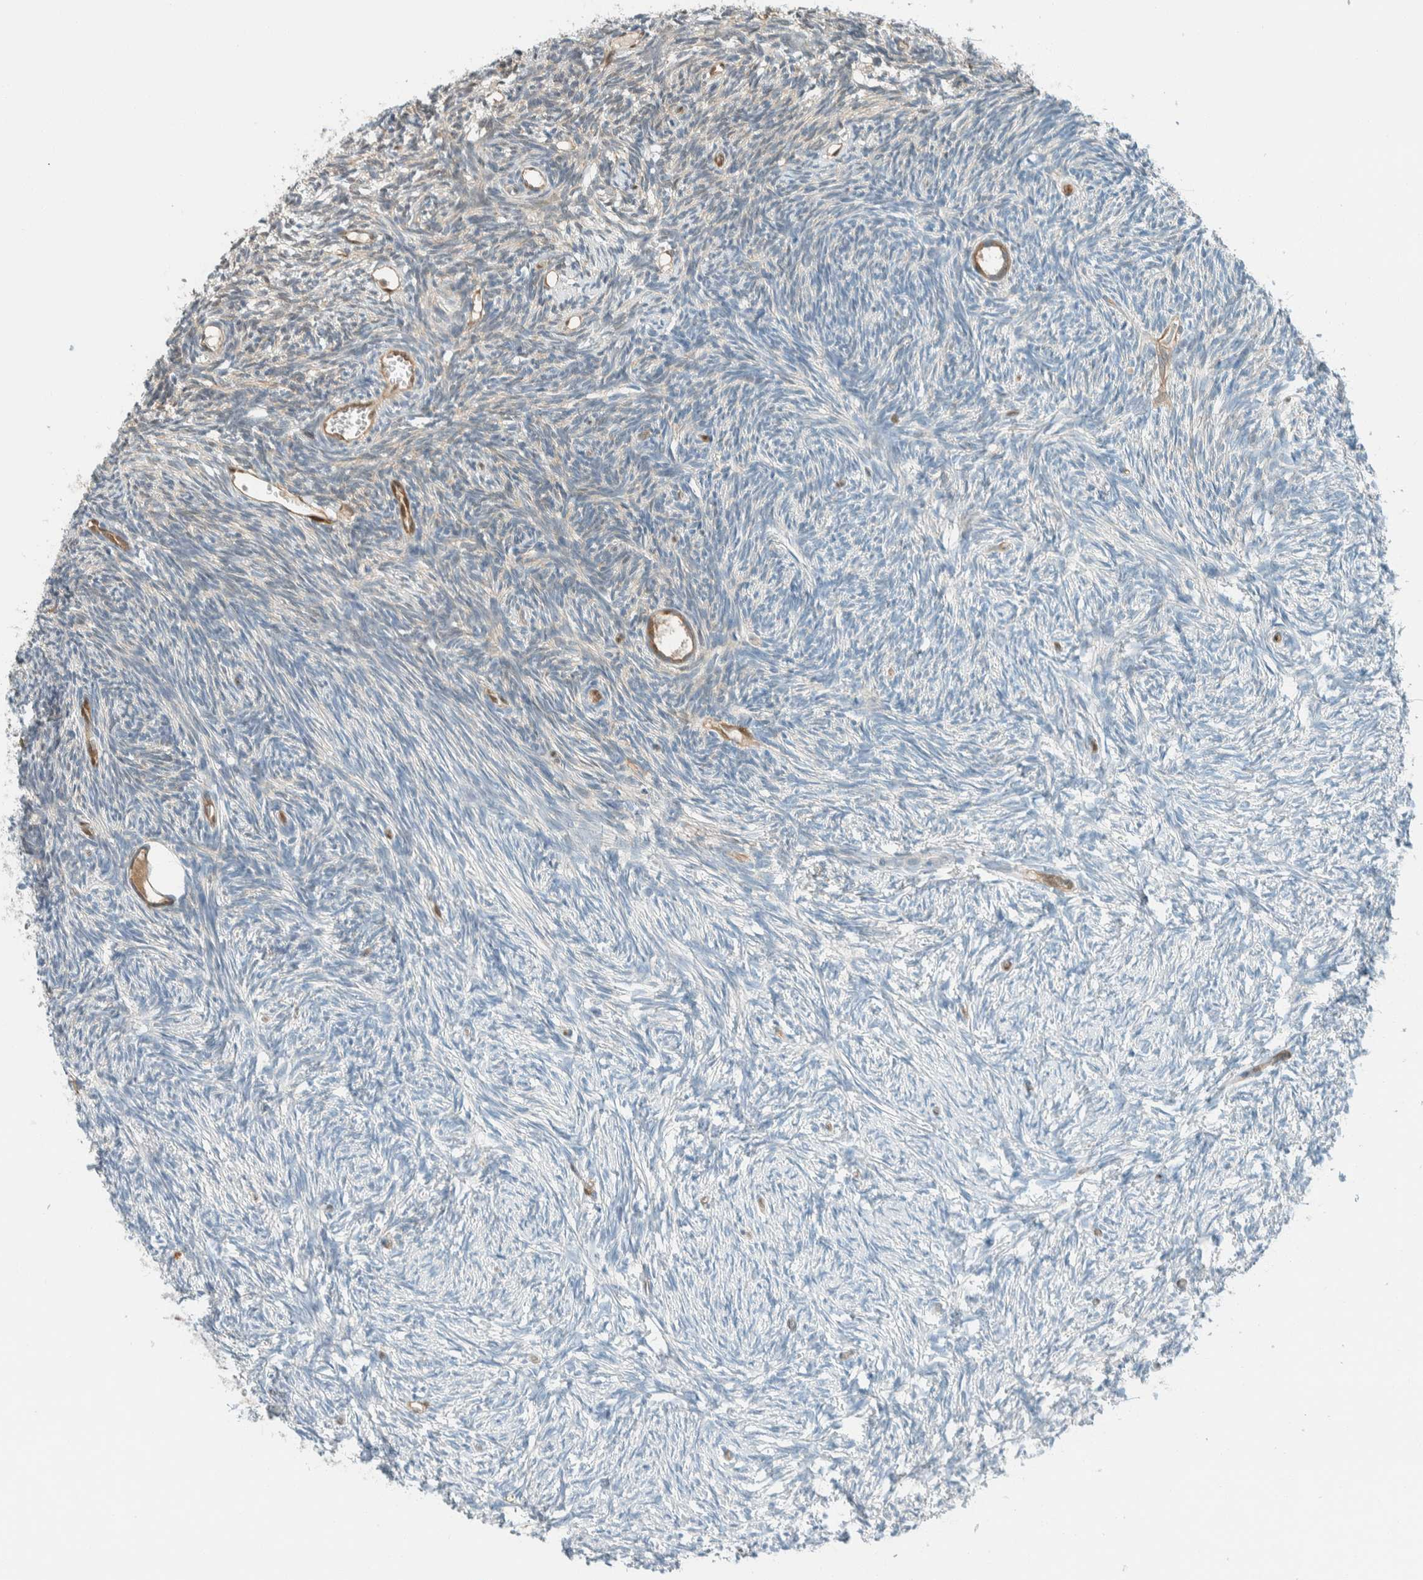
{"staining": {"intensity": "moderate", "quantity": ">75%", "location": "cytoplasmic/membranous"}, "tissue": "ovary", "cell_type": "Follicle cells", "image_type": "normal", "snomed": [{"axis": "morphology", "description": "Normal tissue, NOS"}, {"axis": "topography", "description": "Ovary"}], "caption": "Immunohistochemical staining of normal human ovary shows >75% levels of moderate cytoplasmic/membranous protein expression in about >75% of follicle cells.", "gene": "NXN", "patient": {"sex": "female", "age": 34}}